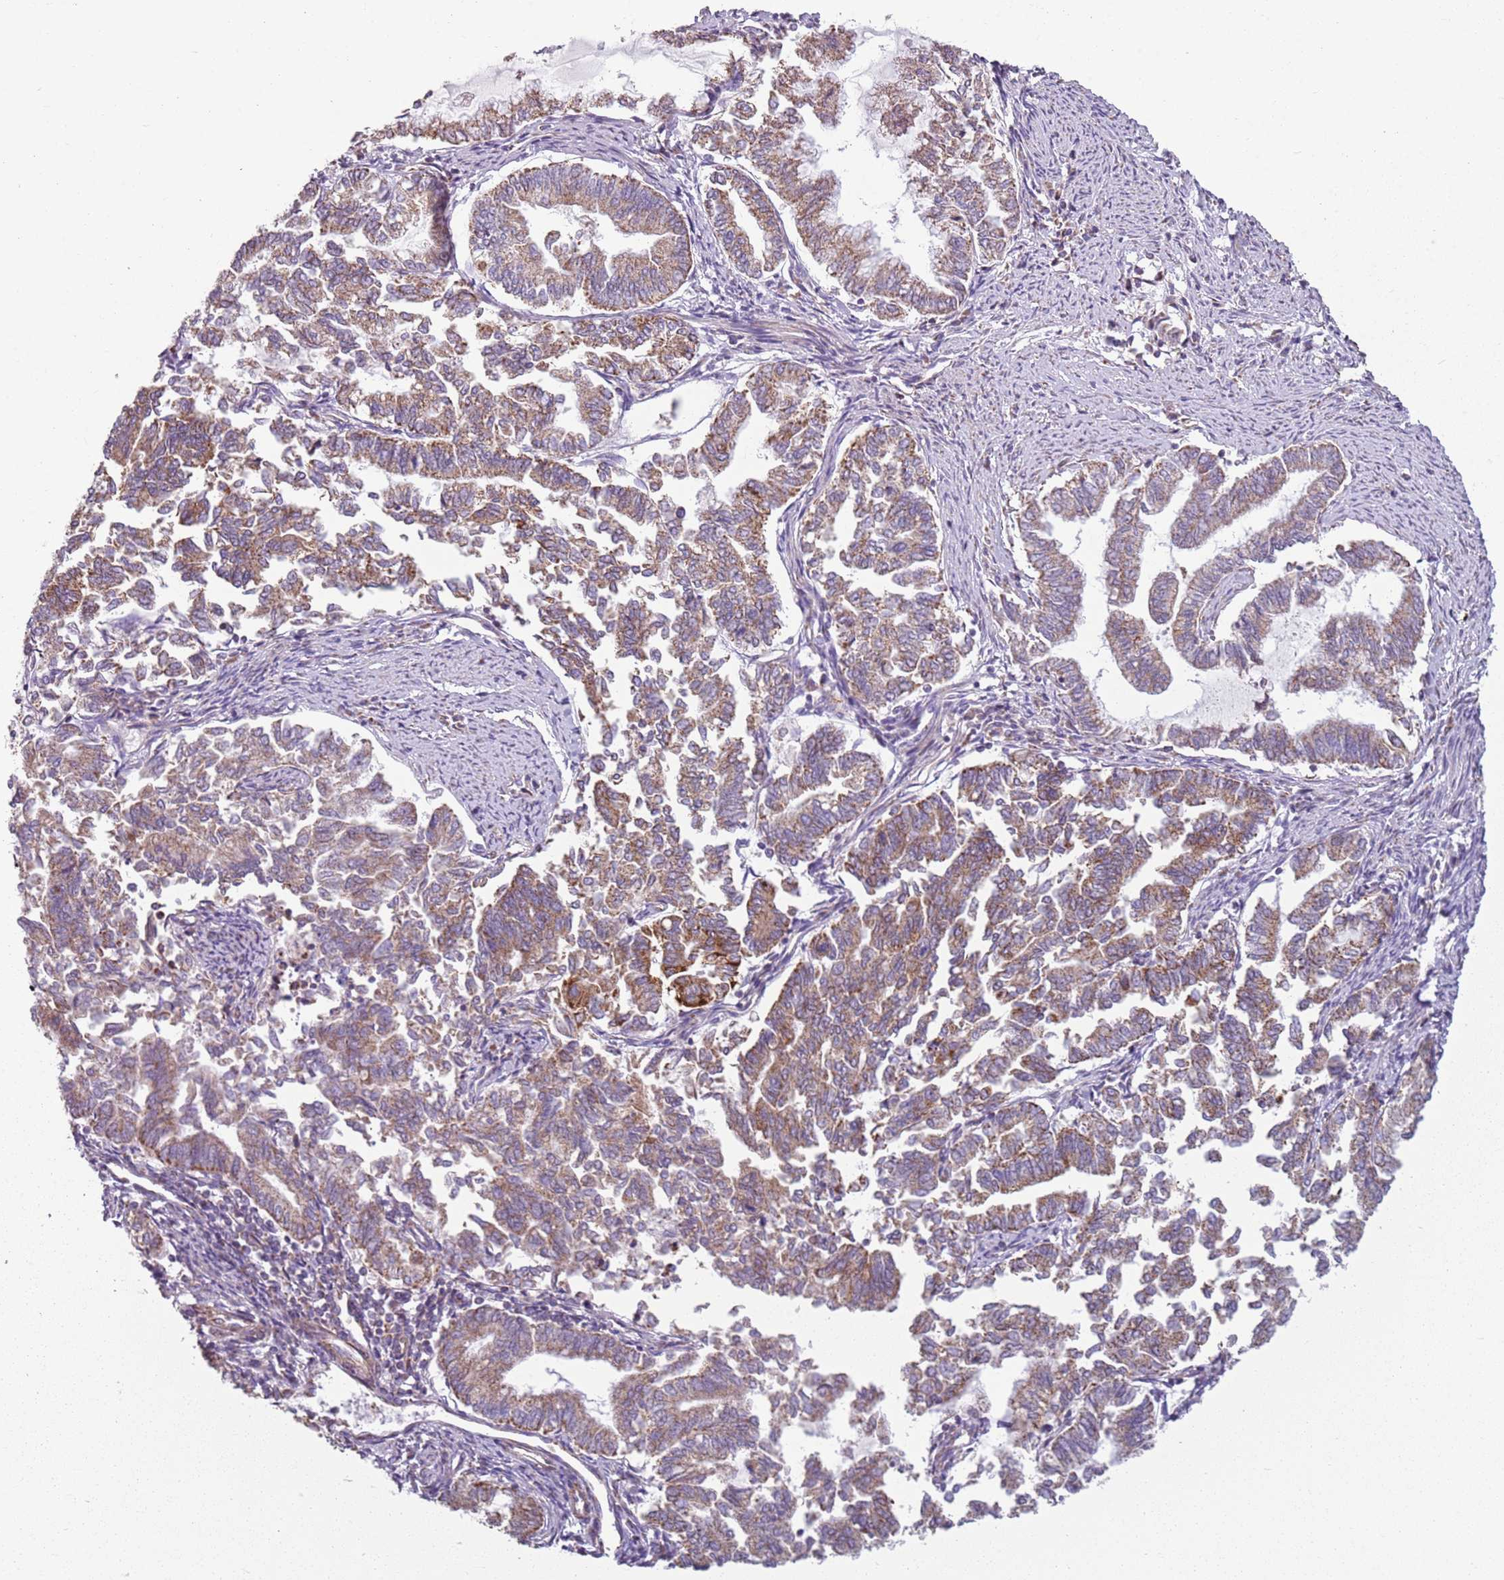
{"staining": {"intensity": "moderate", "quantity": ">75%", "location": "cytoplasmic/membranous"}, "tissue": "endometrial cancer", "cell_type": "Tumor cells", "image_type": "cancer", "snomed": [{"axis": "morphology", "description": "Adenocarcinoma, NOS"}, {"axis": "topography", "description": "Endometrium"}], "caption": "DAB (3,3'-diaminobenzidine) immunohistochemical staining of endometrial cancer (adenocarcinoma) reveals moderate cytoplasmic/membranous protein staining in about >75% of tumor cells.", "gene": "TMEM200C", "patient": {"sex": "female", "age": 79}}